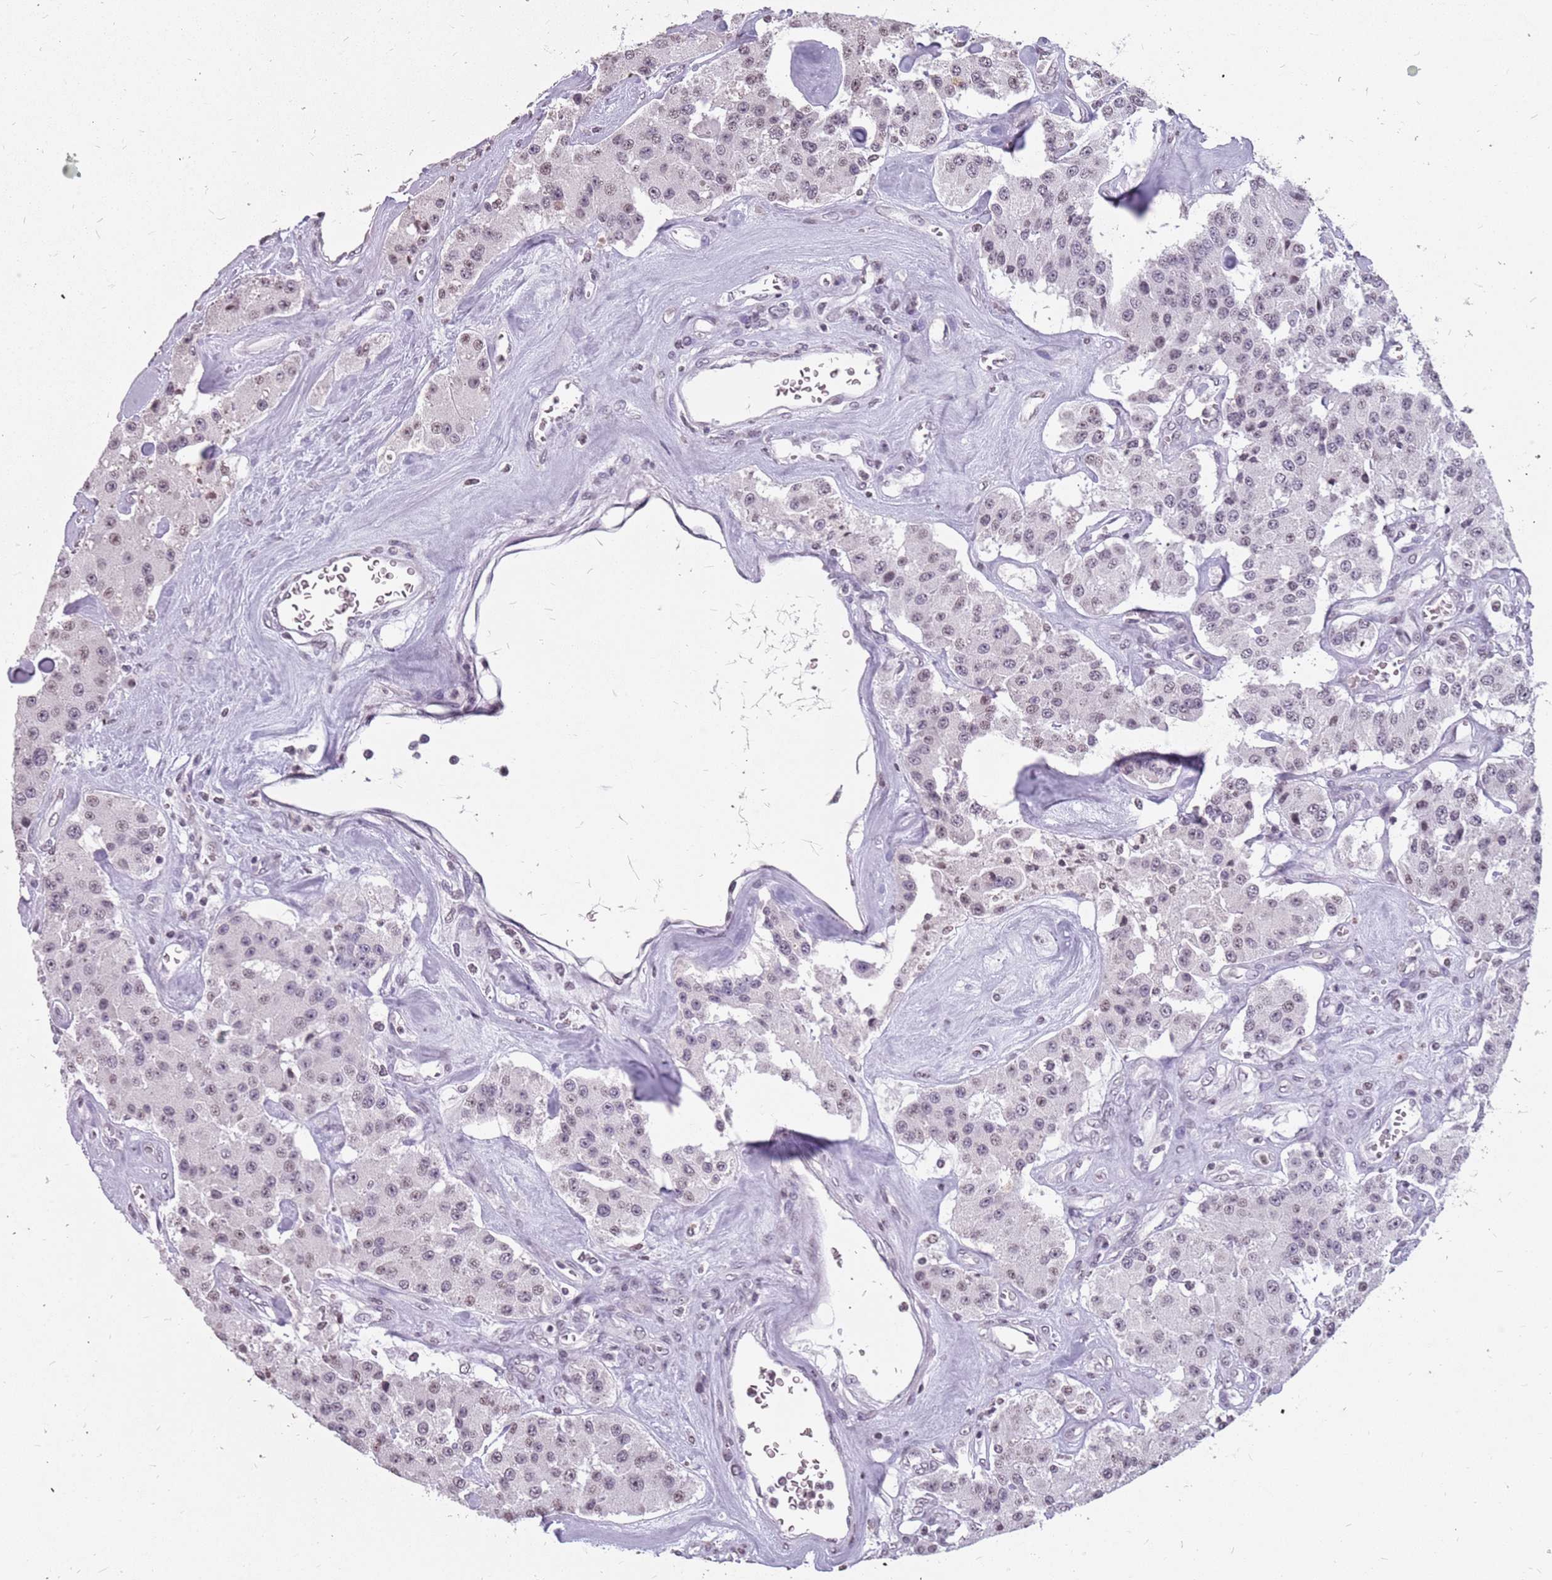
{"staining": {"intensity": "negative", "quantity": "none", "location": "none"}, "tissue": "carcinoid", "cell_type": "Tumor cells", "image_type": "cancer", "snomed": [{"axis": "morphology", "description": "Carcinoid, malignant, NOS"}, {"axis": "topography", "description": "Pancreas"}], "caption": "Immunohistochemistry (IHC) micrograph of neoplastic tissue: human carcinoid stained with DAB shows no significant protein expression in tumor cells. (DAB (3,3'-diaminobenzidine) immunohistochemistry visualized using brightfield microscopy, high magnification).", "gene": "NEK6", "patient": {"sex": "male", "age": 41}}